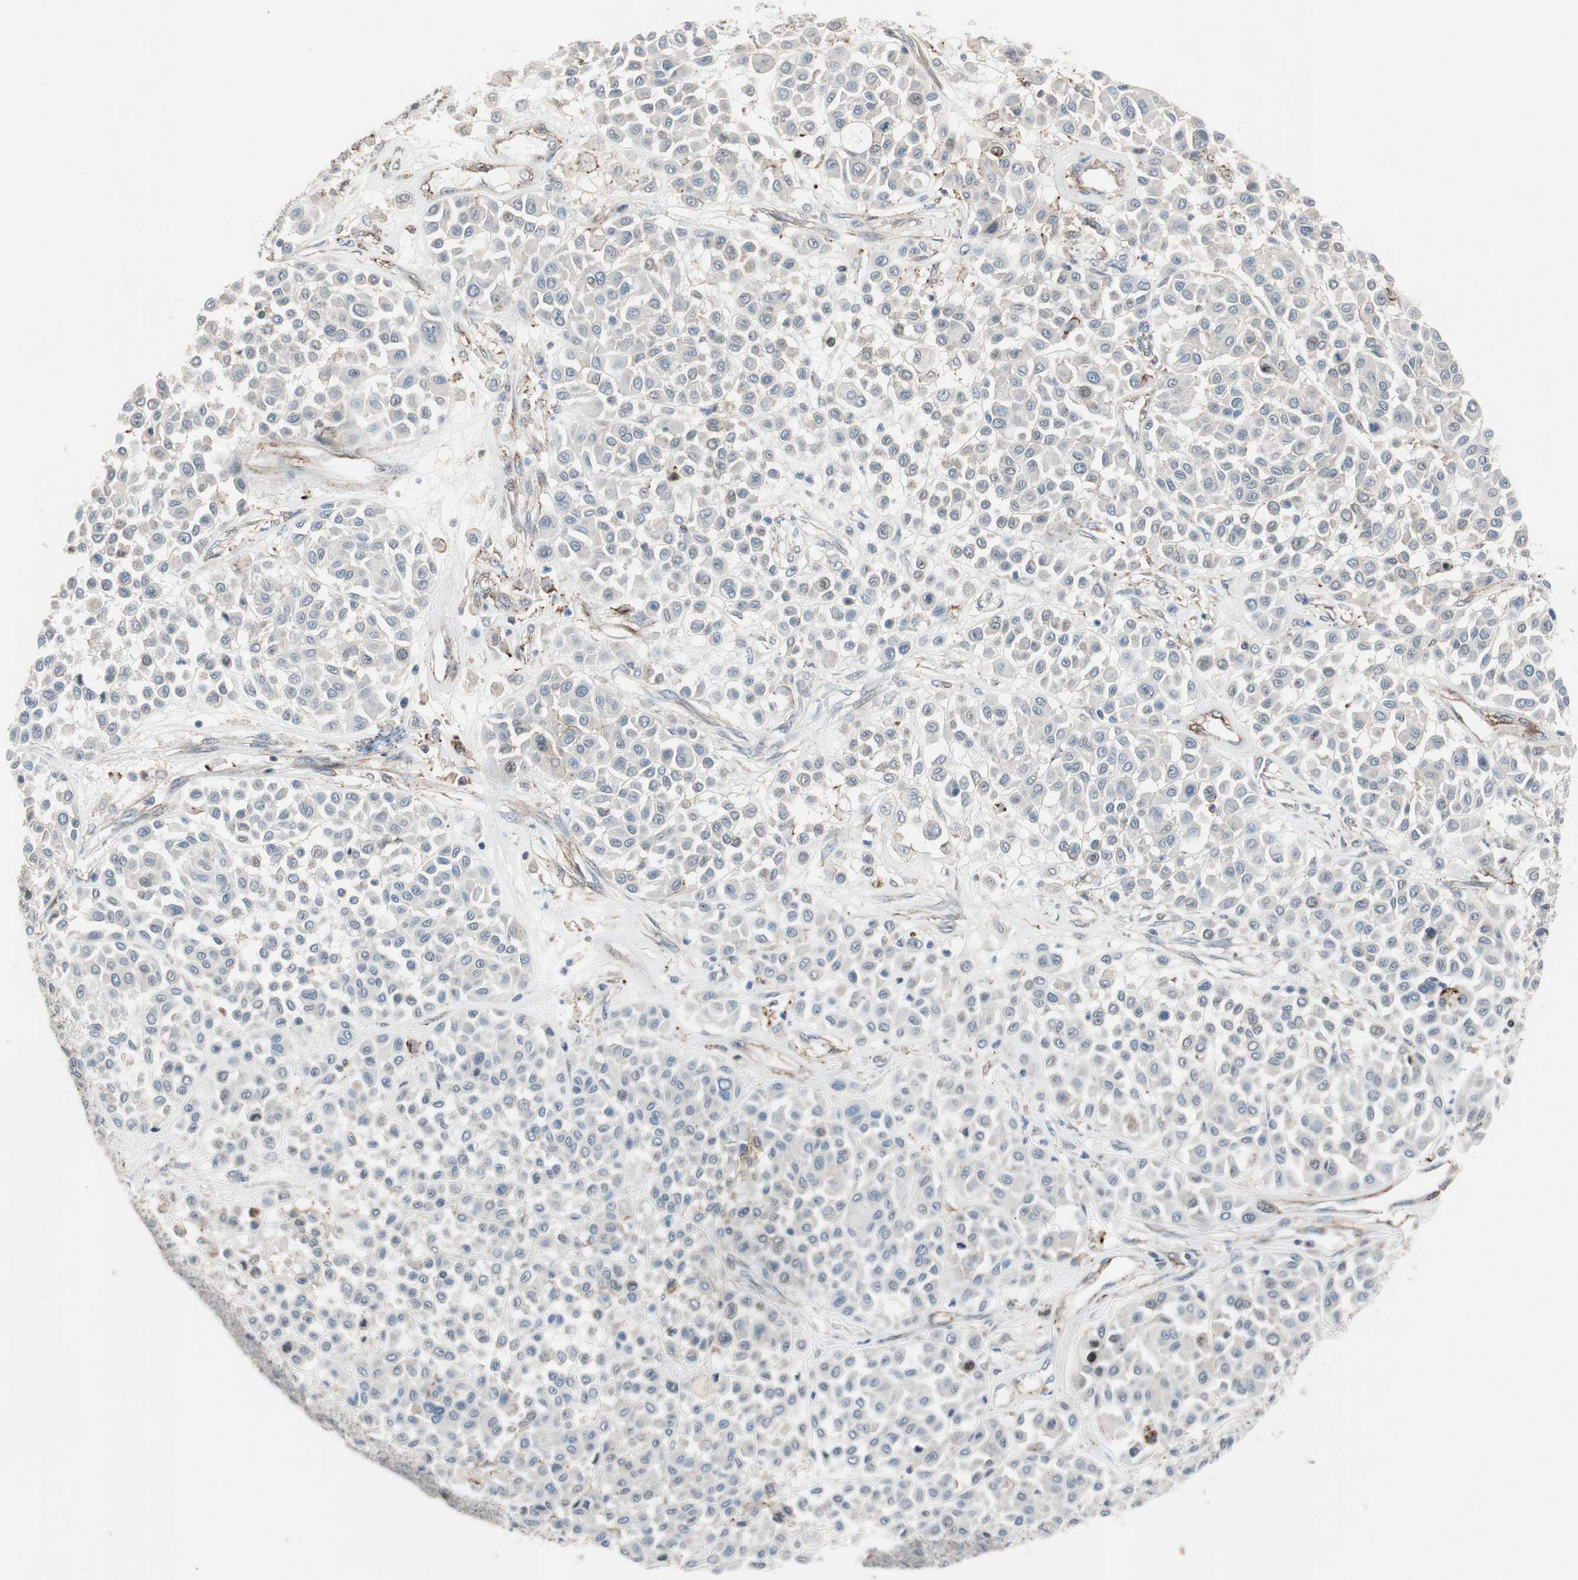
{"staining": {"intensity": "negative", "quantity": "none", "location": "none"}, "tissue": "melanoma", "cell_type": "Tumor cells", "image_type": "cancer", "snomed": [{"axis": "morphology", "description": "Malignant melanoma, Metastatic site"}, {"axis": "topography", "description": "Soft tissue"}], "caption": "Protein analysis of melanoma reveals no significant expression in tumor cells.", "gene": "GRHL1", "patient": {"sex": "male", "age": 41}}